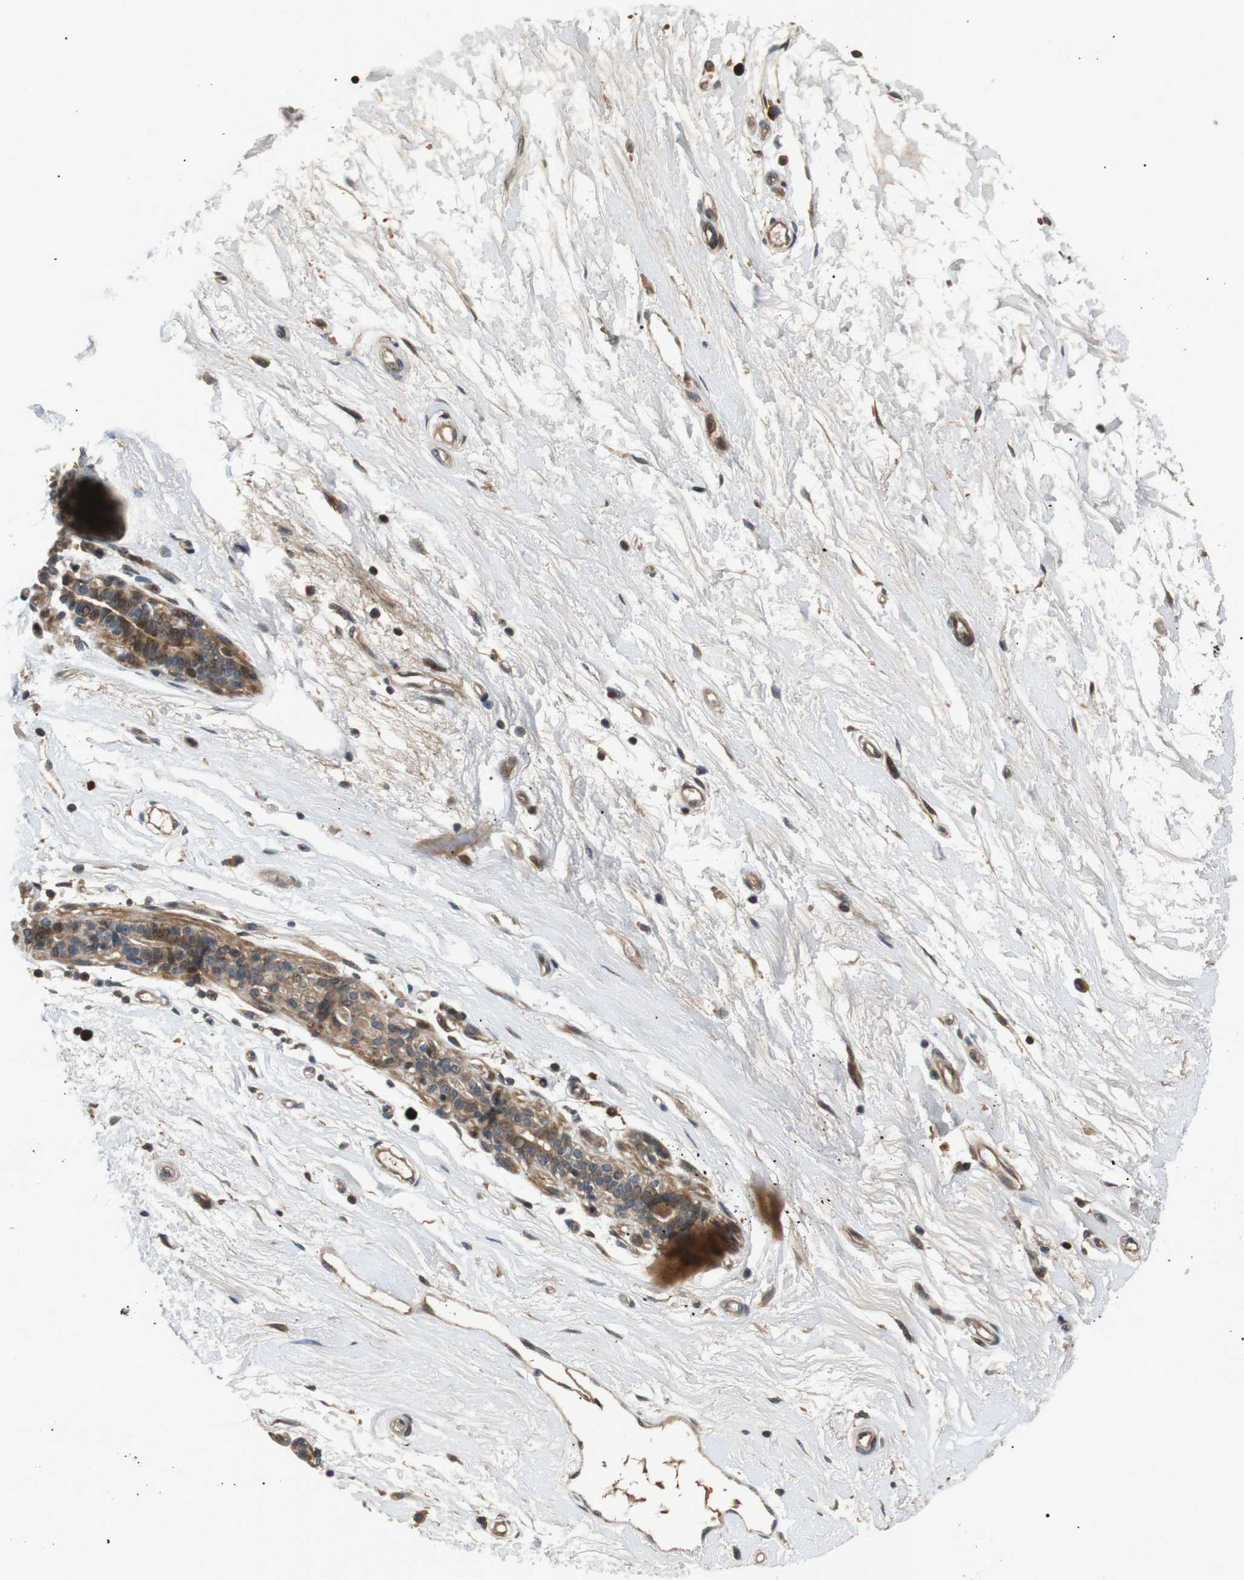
{"staining": {"intensity": "negative", "quantity": "none", "location": "none"}, "tissue": "breast", "cell_type": "Adipocytes", "image_type": "normal", "snomed": [{"axis": "morphology", "description": "Normal tissue, NOS"}, {"axis": "morphology", "description": "Lobular carcinoma"}, {"axis": "topography", "description": "Breast"}], "caption": "Adipocytes are negative for brown protein staining in normal breast. (Stains: DAB IHC with hematoxylin counter stain, Microscopy: brightfield microscopy at high magnification).", "gene": "HSPA13", "patient": {"sex": "female", "age": 59}}